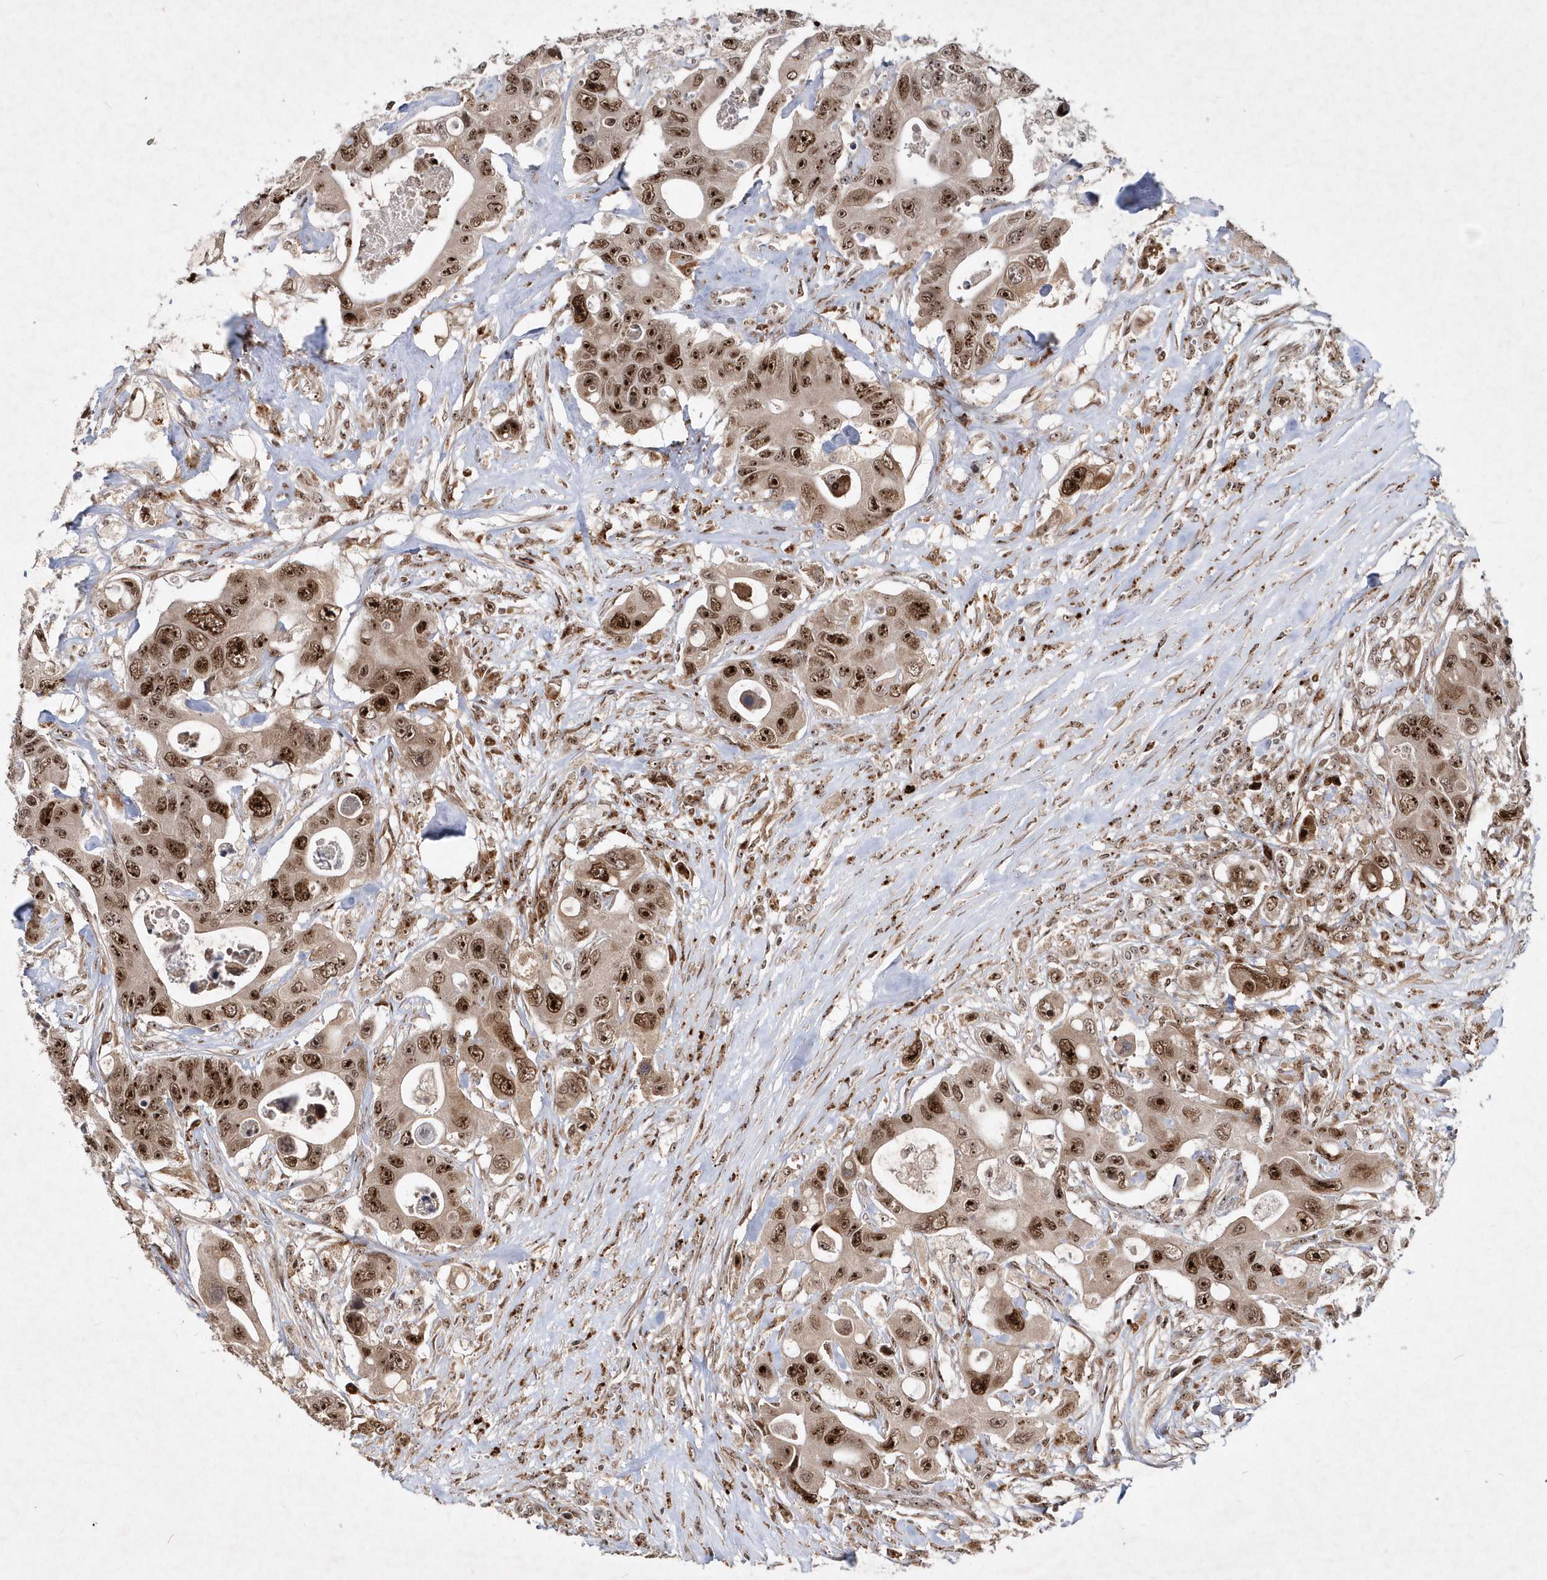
{"staining": {"intensity": "strong", "quantity": ">75%", "location": "cytoplasmic/membranous,nuclear"}, "tissue": "colorectal cancer", "cell_type": "Tumor cells", "image_type": "cancer", "snomed": [{"axis": "morphology", "description": "Adenocarcinoma, NOS"}, {"axis": "topography", "description": "Colon"}], "caption": "Immunohistochemistry (IHC) of human colorectal cancer demonstrates high levels of strong cytoplasmic/membranous and nuclear staining in approximately >75% of tumor cells.", "gene": "SOWAHB", "patient": {"sex": "female", "age": 46}}